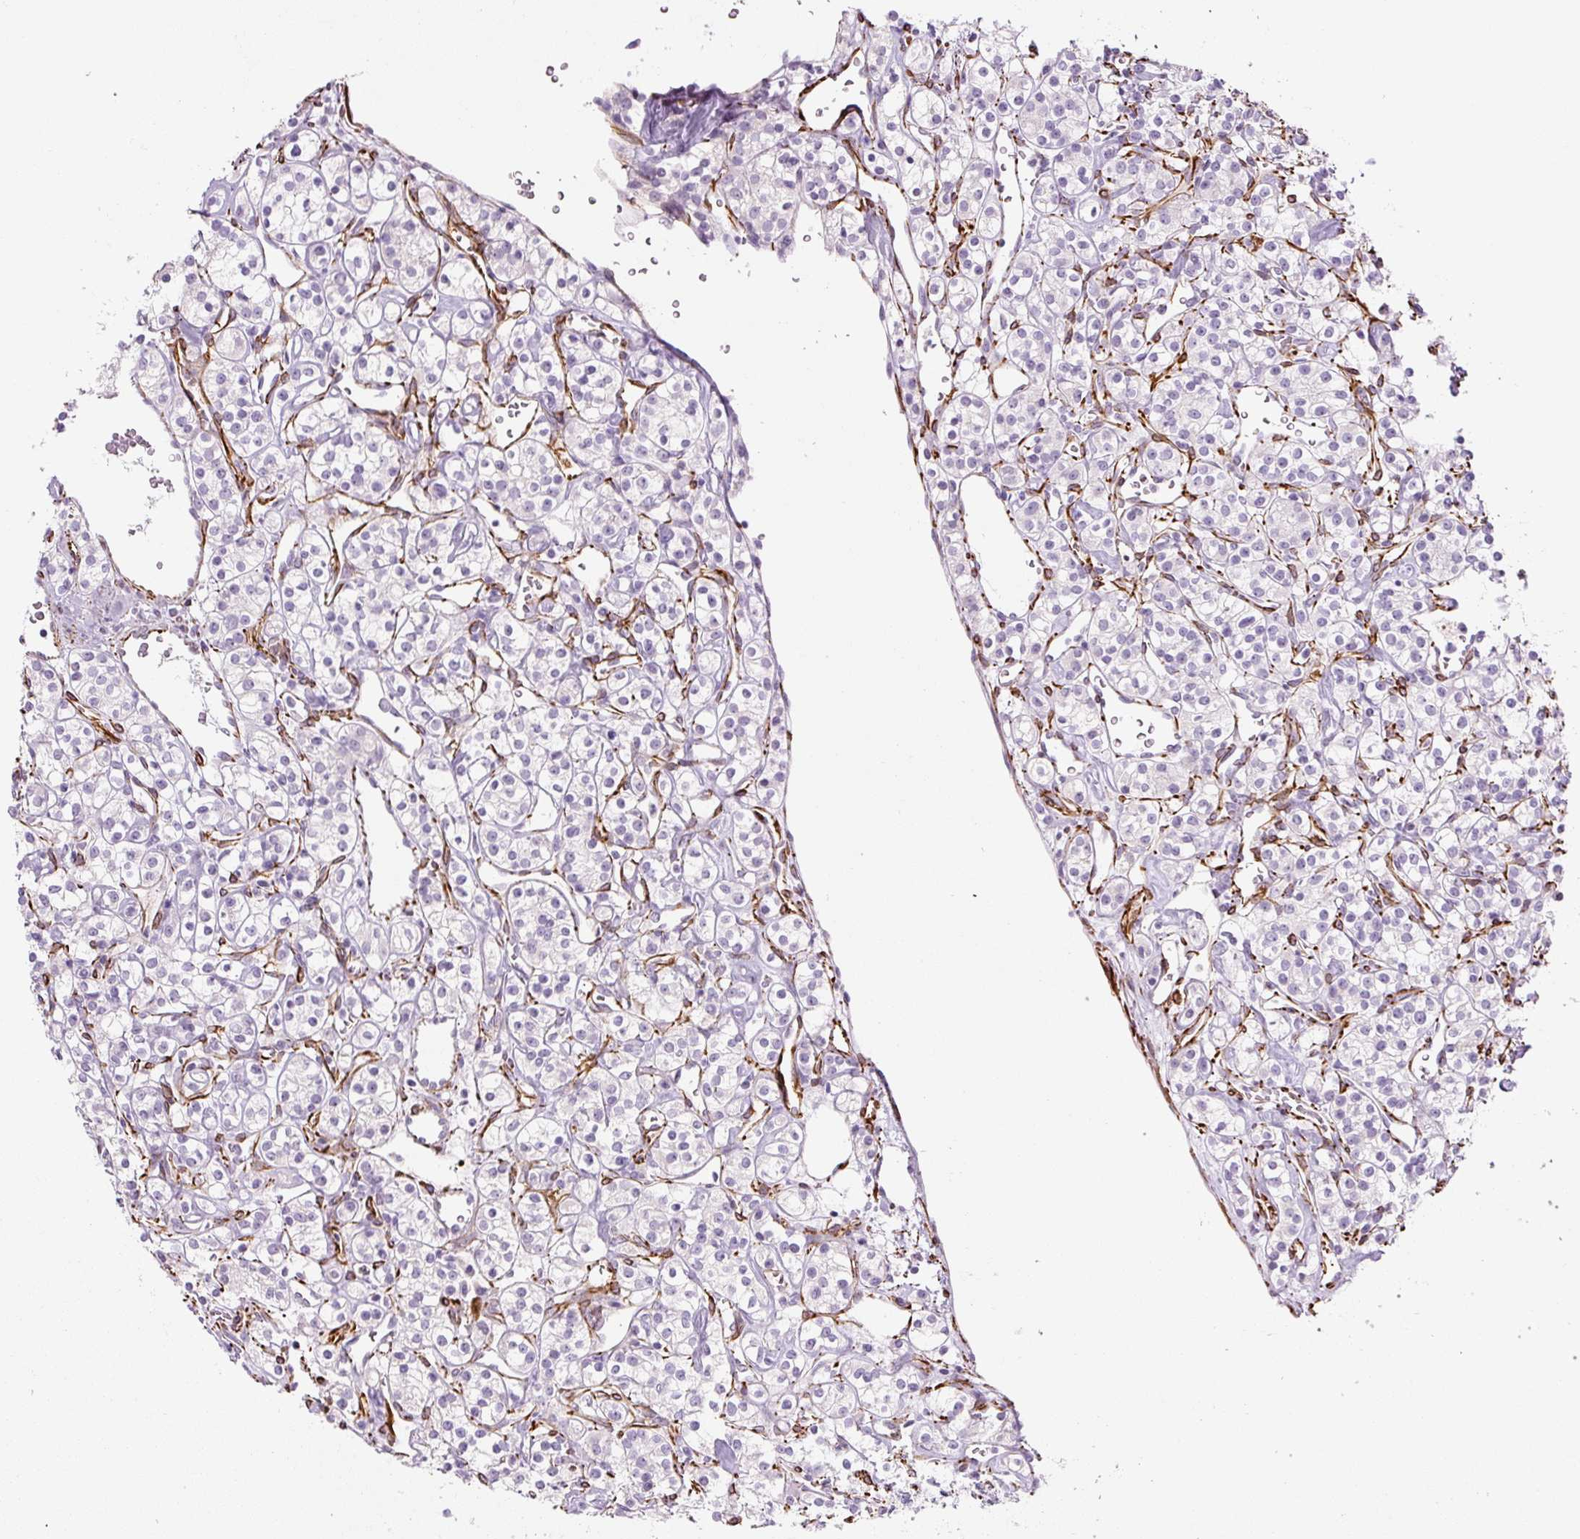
{"staining": {"intensity": "negative", "quantity": "none", "location": "none"}, "tissue": "renal cancer", "cell_type": "Tumor cells", "image_type": "cancer", "snomed": [{"axis": "morphology", "description": "Adenocarcinoma, NOS"}, {"axis": "topography", "description": "Kidney"}], "caption": "A photomicrograph of renal cancer (adenocarcinoma) stained for a protein shows no brown staining in tumor cells.", "gene": "NES", "patient": {"sex": "male", "age": 77}}